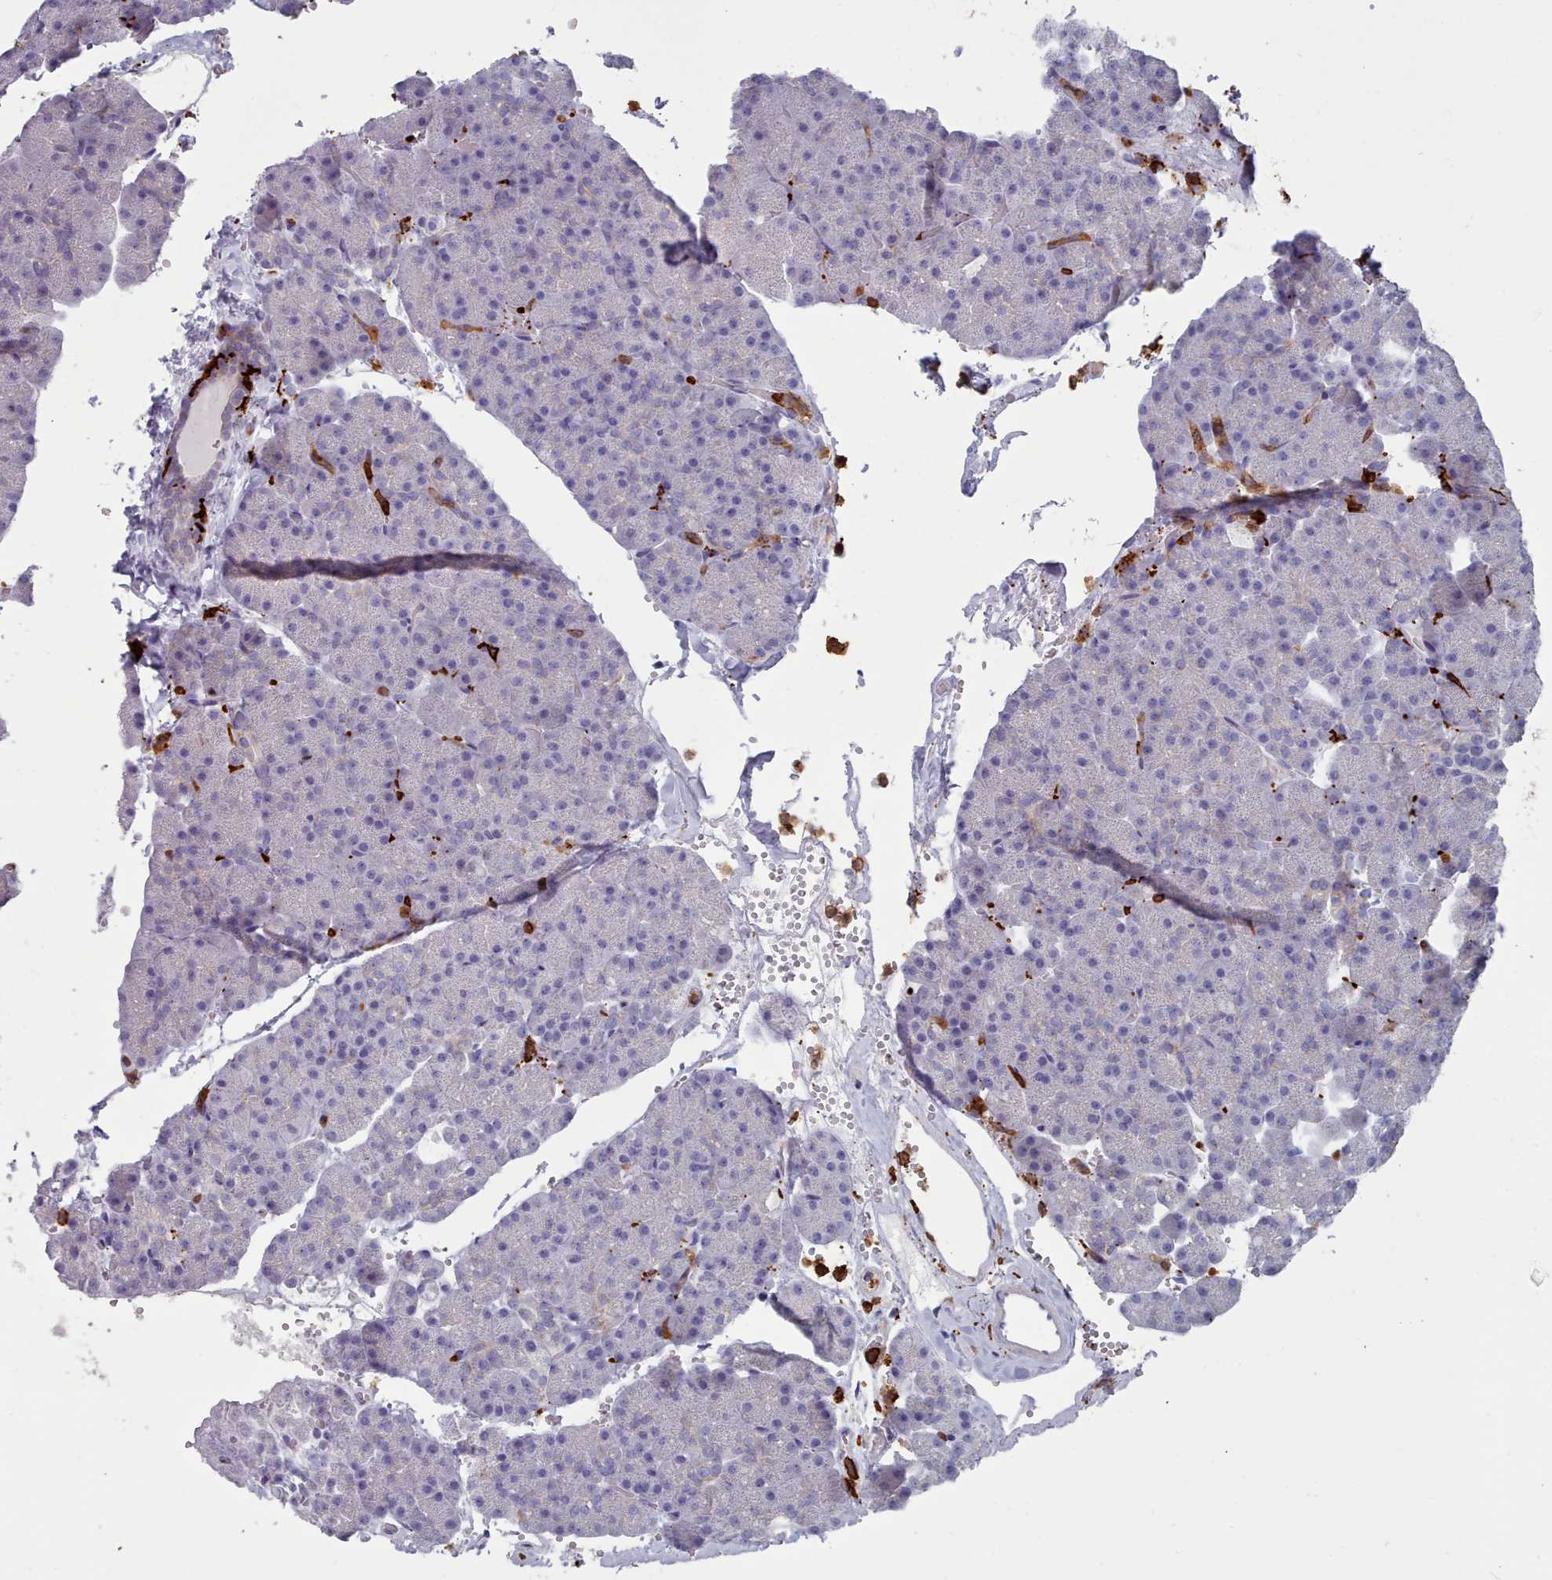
{"staining": {"intensity": "negative", "quantity": "none", "location": "none"}, "tissue": "pancreas", "cell_type": "Exocrine glandular cells", "image_type": "normal", "snomed": [{"axis": "morphology", "description": "Normal tissue, NOS"}, {"axis": "topography", "description": "Pancreas"}], "caption": "There is no significant expression in exocrine glandular cells of pancreas. (DAB (3,3'-diaminobenzidine) immunohistochemistry visualized using brightfield microscopy, high magnification).", "gene": "AIF1", "patient": {"sex": "male", "age": 36}}